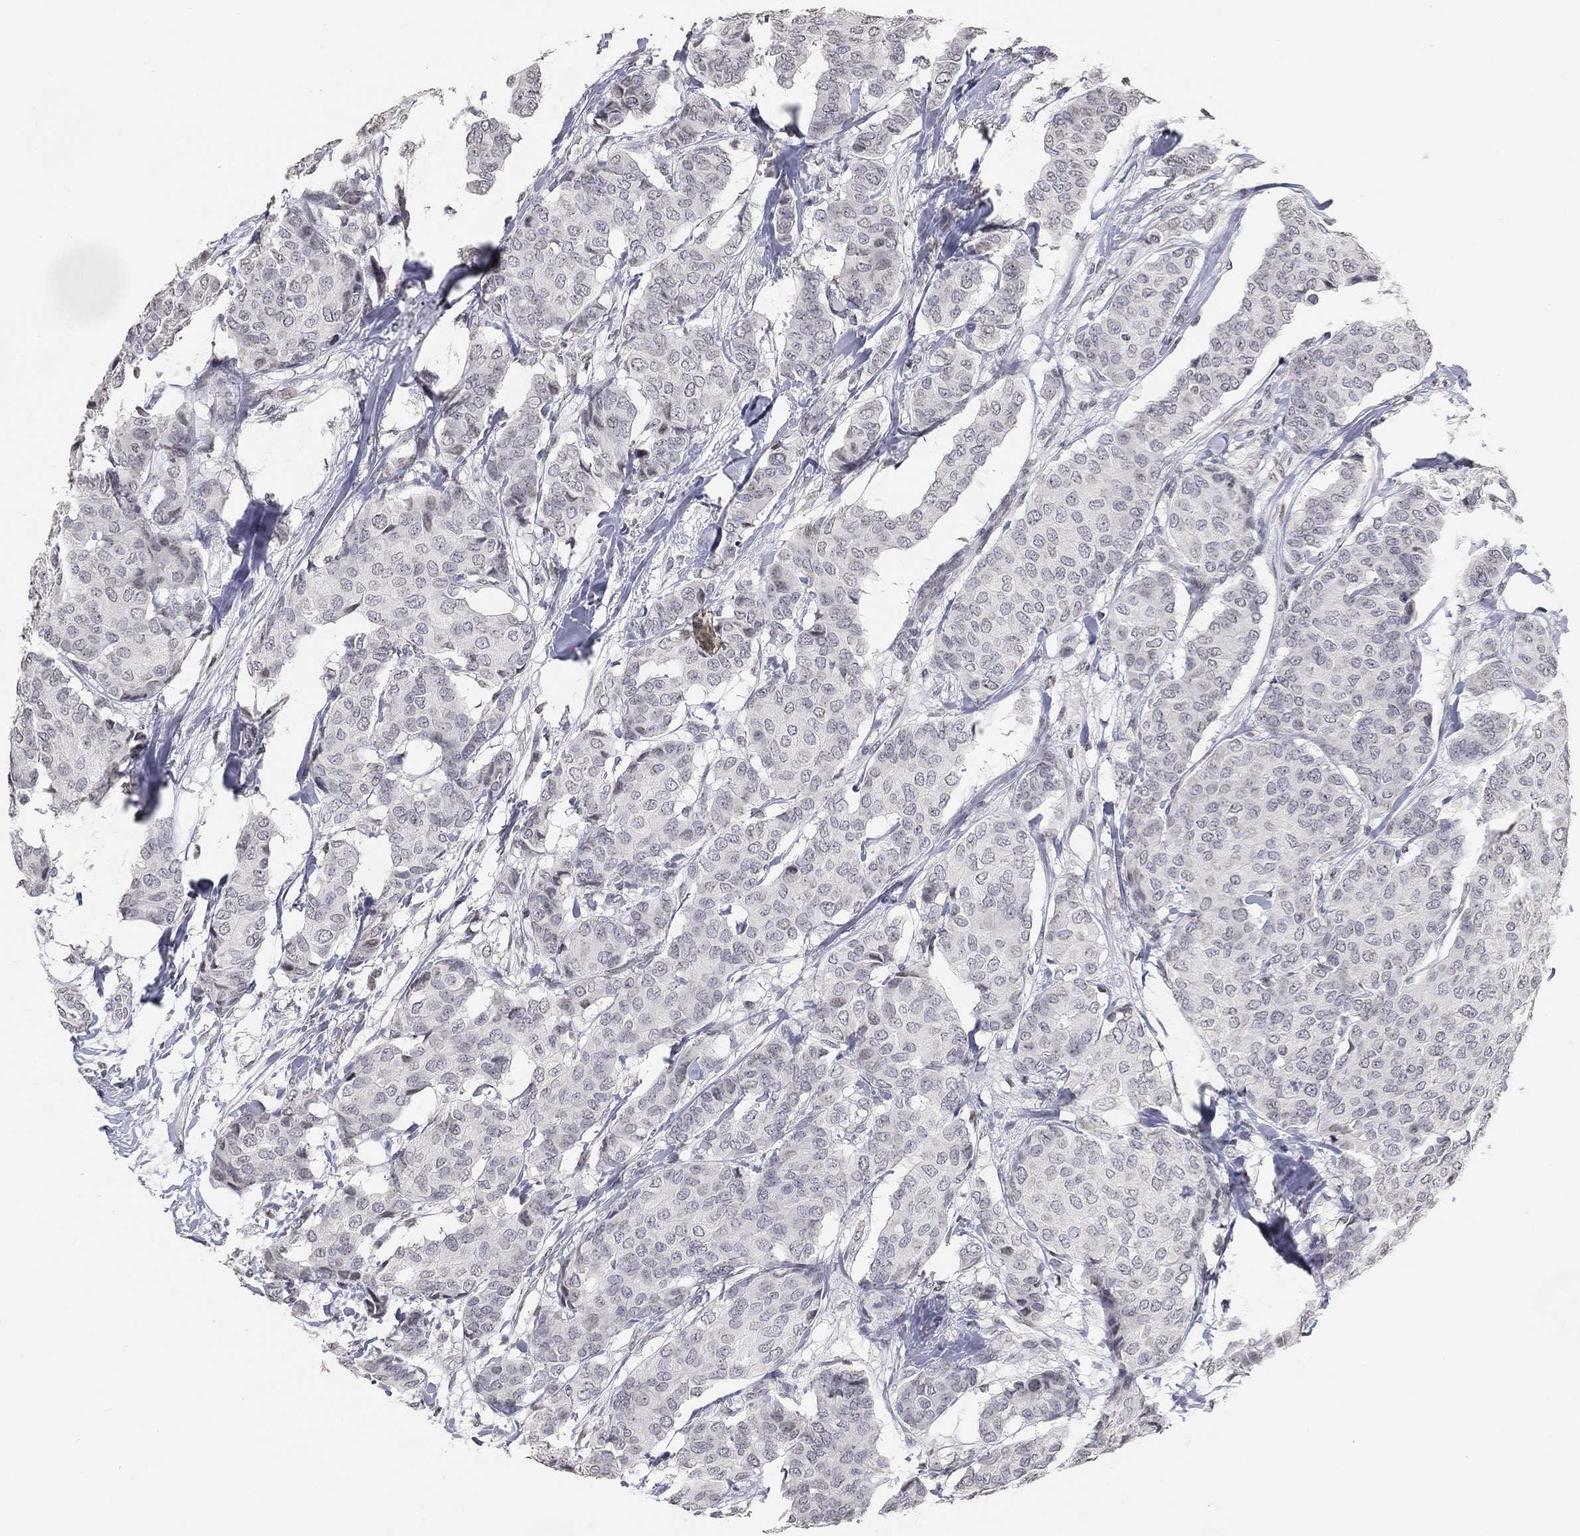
{"staining": {"intensity": "negative", "quantity": "none", "location": "none"}, "tissue": "breast cancer", "cell_type": "Tumor cells", "image_type": "cancer", "snomed": [{"axis": "morphology", "description": "Duct carcinoma"}, {"axis": "topography", "description": "Breast"}], "caption": "This is a image of immunohistochemistry (IHC) staining of breast intraductal carcinoma, which shows no staining in tumor cells.", "gene": "ARG1", "patient": {"sex": "female", "age": 75}}